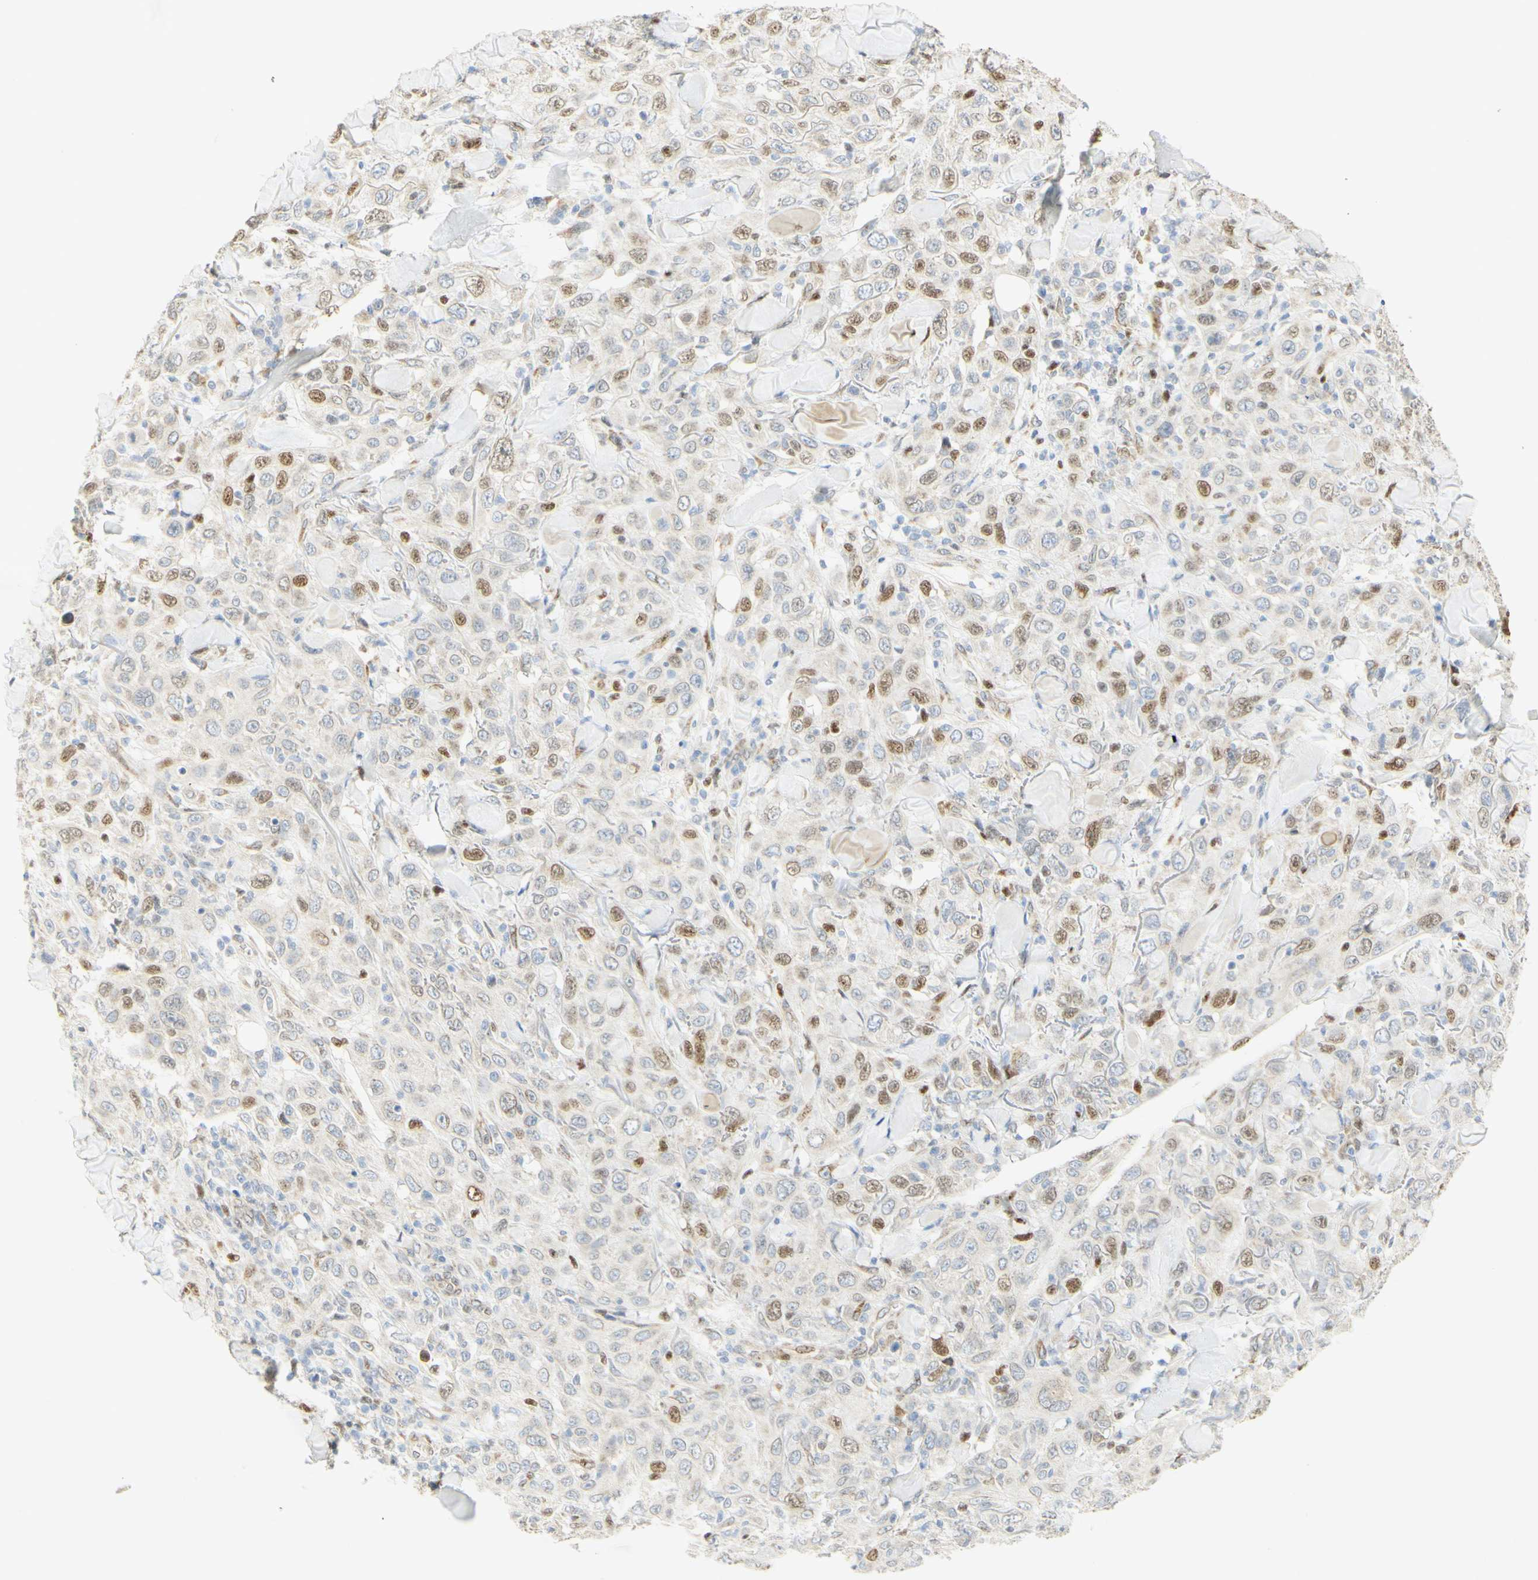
{"staining": {"intensity": "moderate", "quantity": "<25%", "location": "nuclear"}, "tissue": "skin cancer", "cell_type": "Tumor cells", "image_type": "cancer", "snomed": [{"axis": "morphology", "description": "Squamous cell carcinoma, NOS"}, {"axis": "topography", "description": "Skin"}], "caption": "Immunohistochemical staining of squamous cell carcinoma (skin) displays low levels of moderate nuclear staining in about <25% of tumor cells.", "gene": "E2F1", "patient": {"sex": "female", "age": 88}}